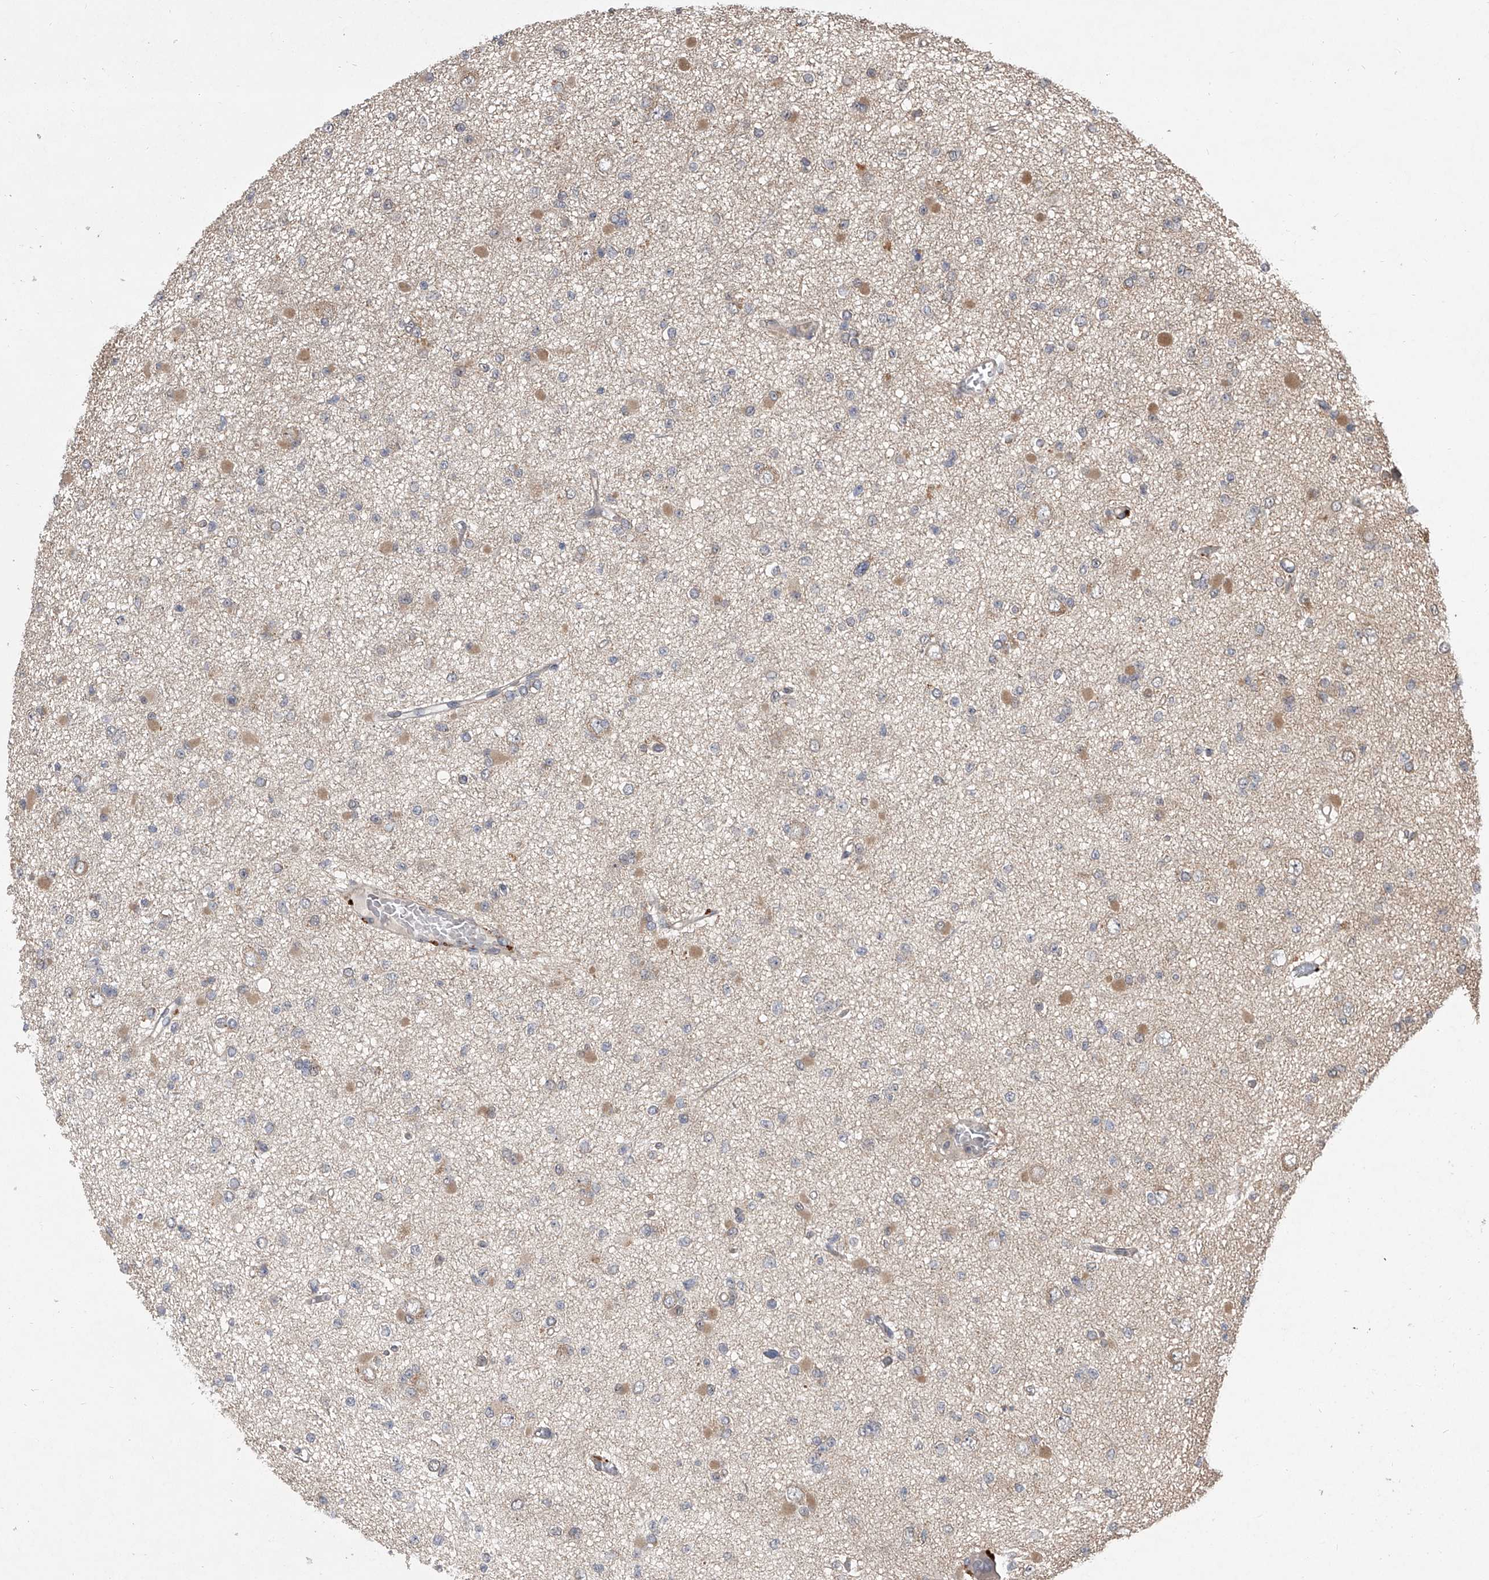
{"staining": {"intensity": "weak", "quantity": "<25%", "location": "cytoplasmic/membranous"}, "tissue": "glioma", "cell_type": "Tumor cells", "image_type": "cancer", "snomed": [{"axis": "morphology", "description": "Glioma, malignant, Low grade"}, {"axis": "topography", "description": "Brain"}], "caption": "DAB immunohistochemical staining of human glioma reveals no significant staining in tumor cells.", "gene": "GEMIN8", "patient": {"sex": "female", "age": 22}}